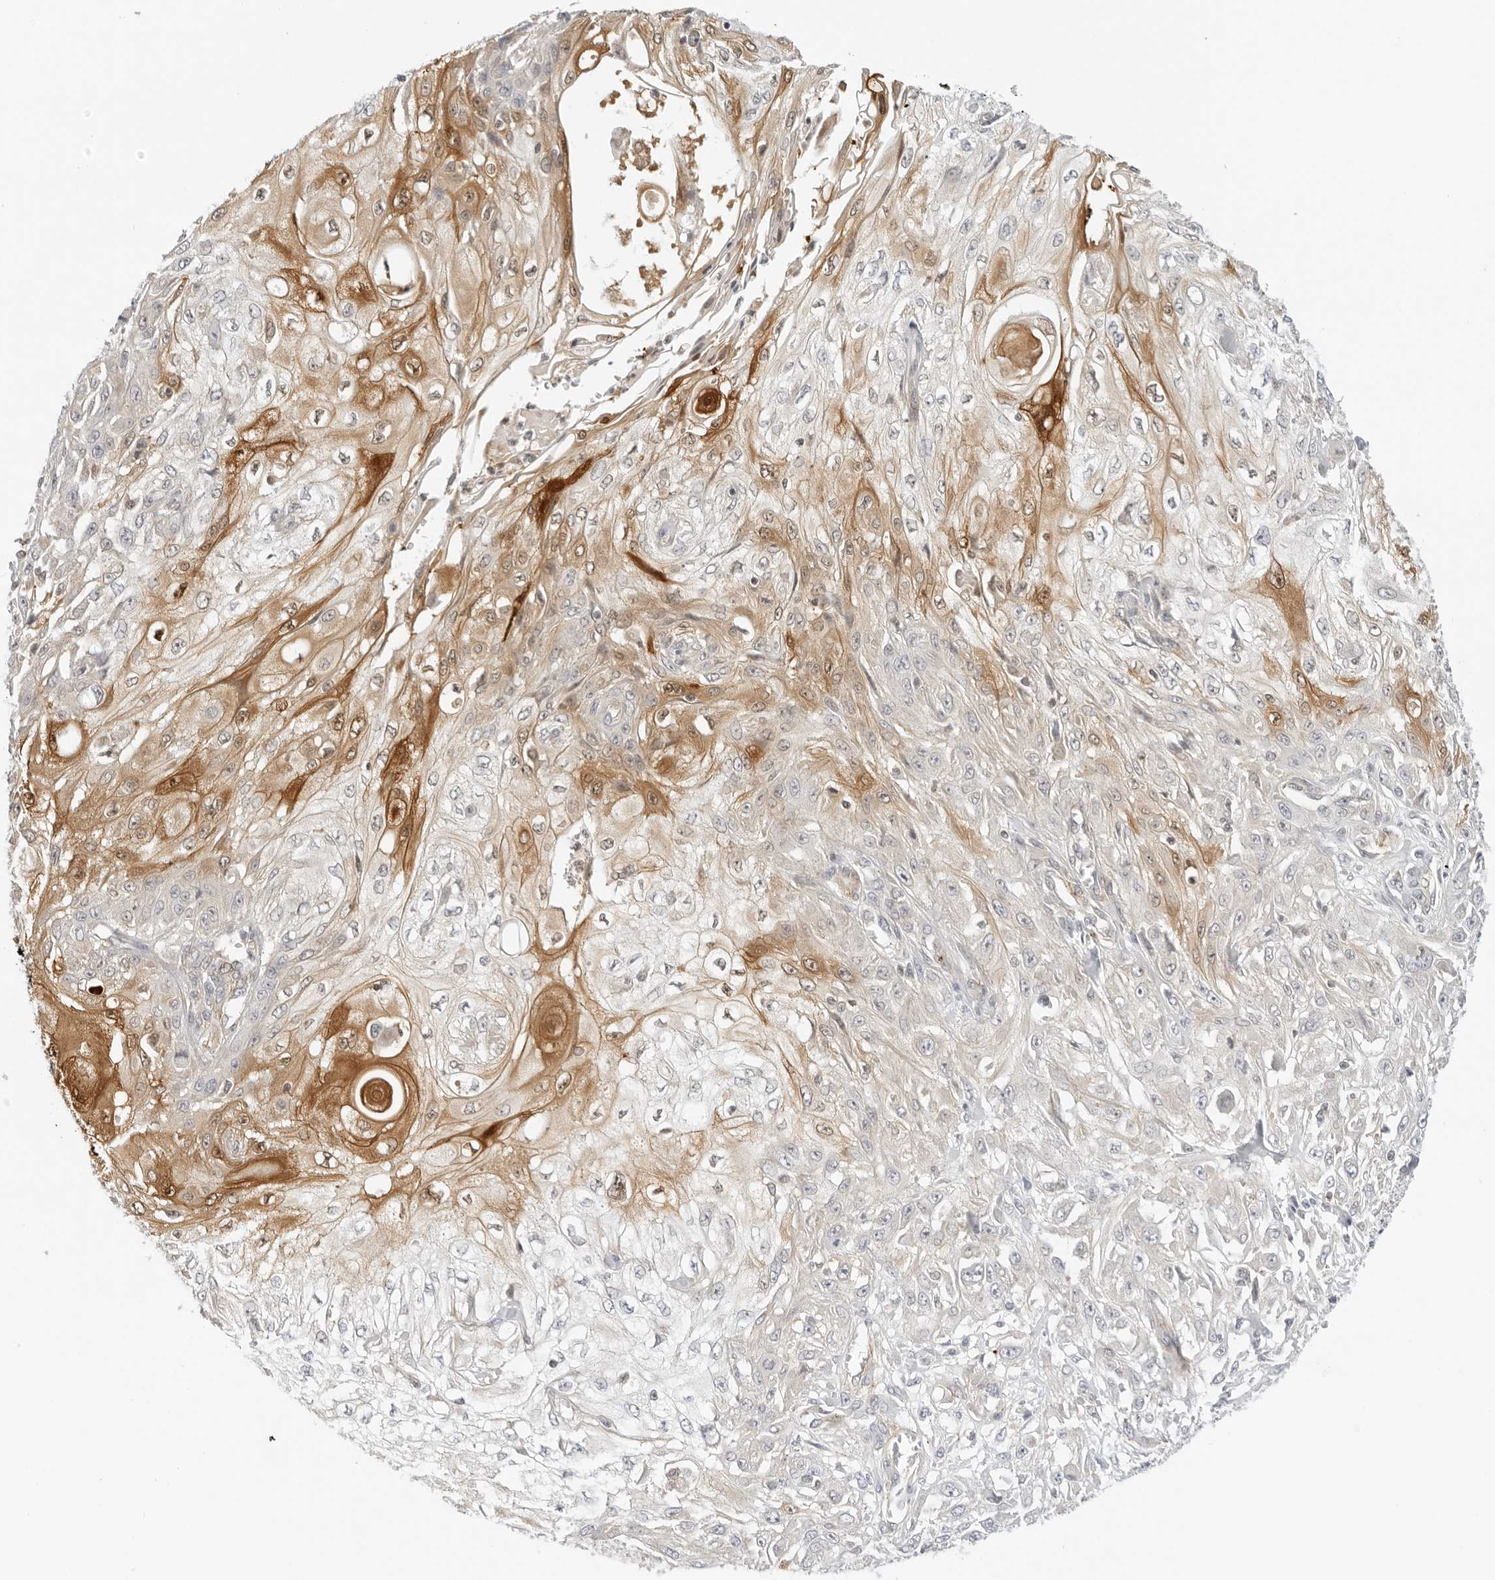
{"staining": {"intensity": "moderate", "quantity": "<25%", "location": "cytoplasmic/membranous"}, "tissue": "skin cancer", "cell_type": "Tumor cells", "image_type": "cancer", "snomed": [{"axis": "morphology", "description": "Squamous cell carcinoma, NOS"}, {"axis": "morphology", "description": "Squamous cell carcinoma, metastatic, NOS"}, {"axis": "topography", "description": "Skin"}, {"axis": "topography", "description": "Lymph node"}], "caption": "The photomicrograph demonstrates immunohistochemical staining of metastatic squamous cell carcinoma (skin). There is moderate cytoplasmic/membranous positivity is appreciated in approximately <25% of tumor cells. (brown staining indicates protein expression, while blue staining denotes nuclei).", "gene": "OSCP1", "patient": {"sex": "male", "age": 75}}